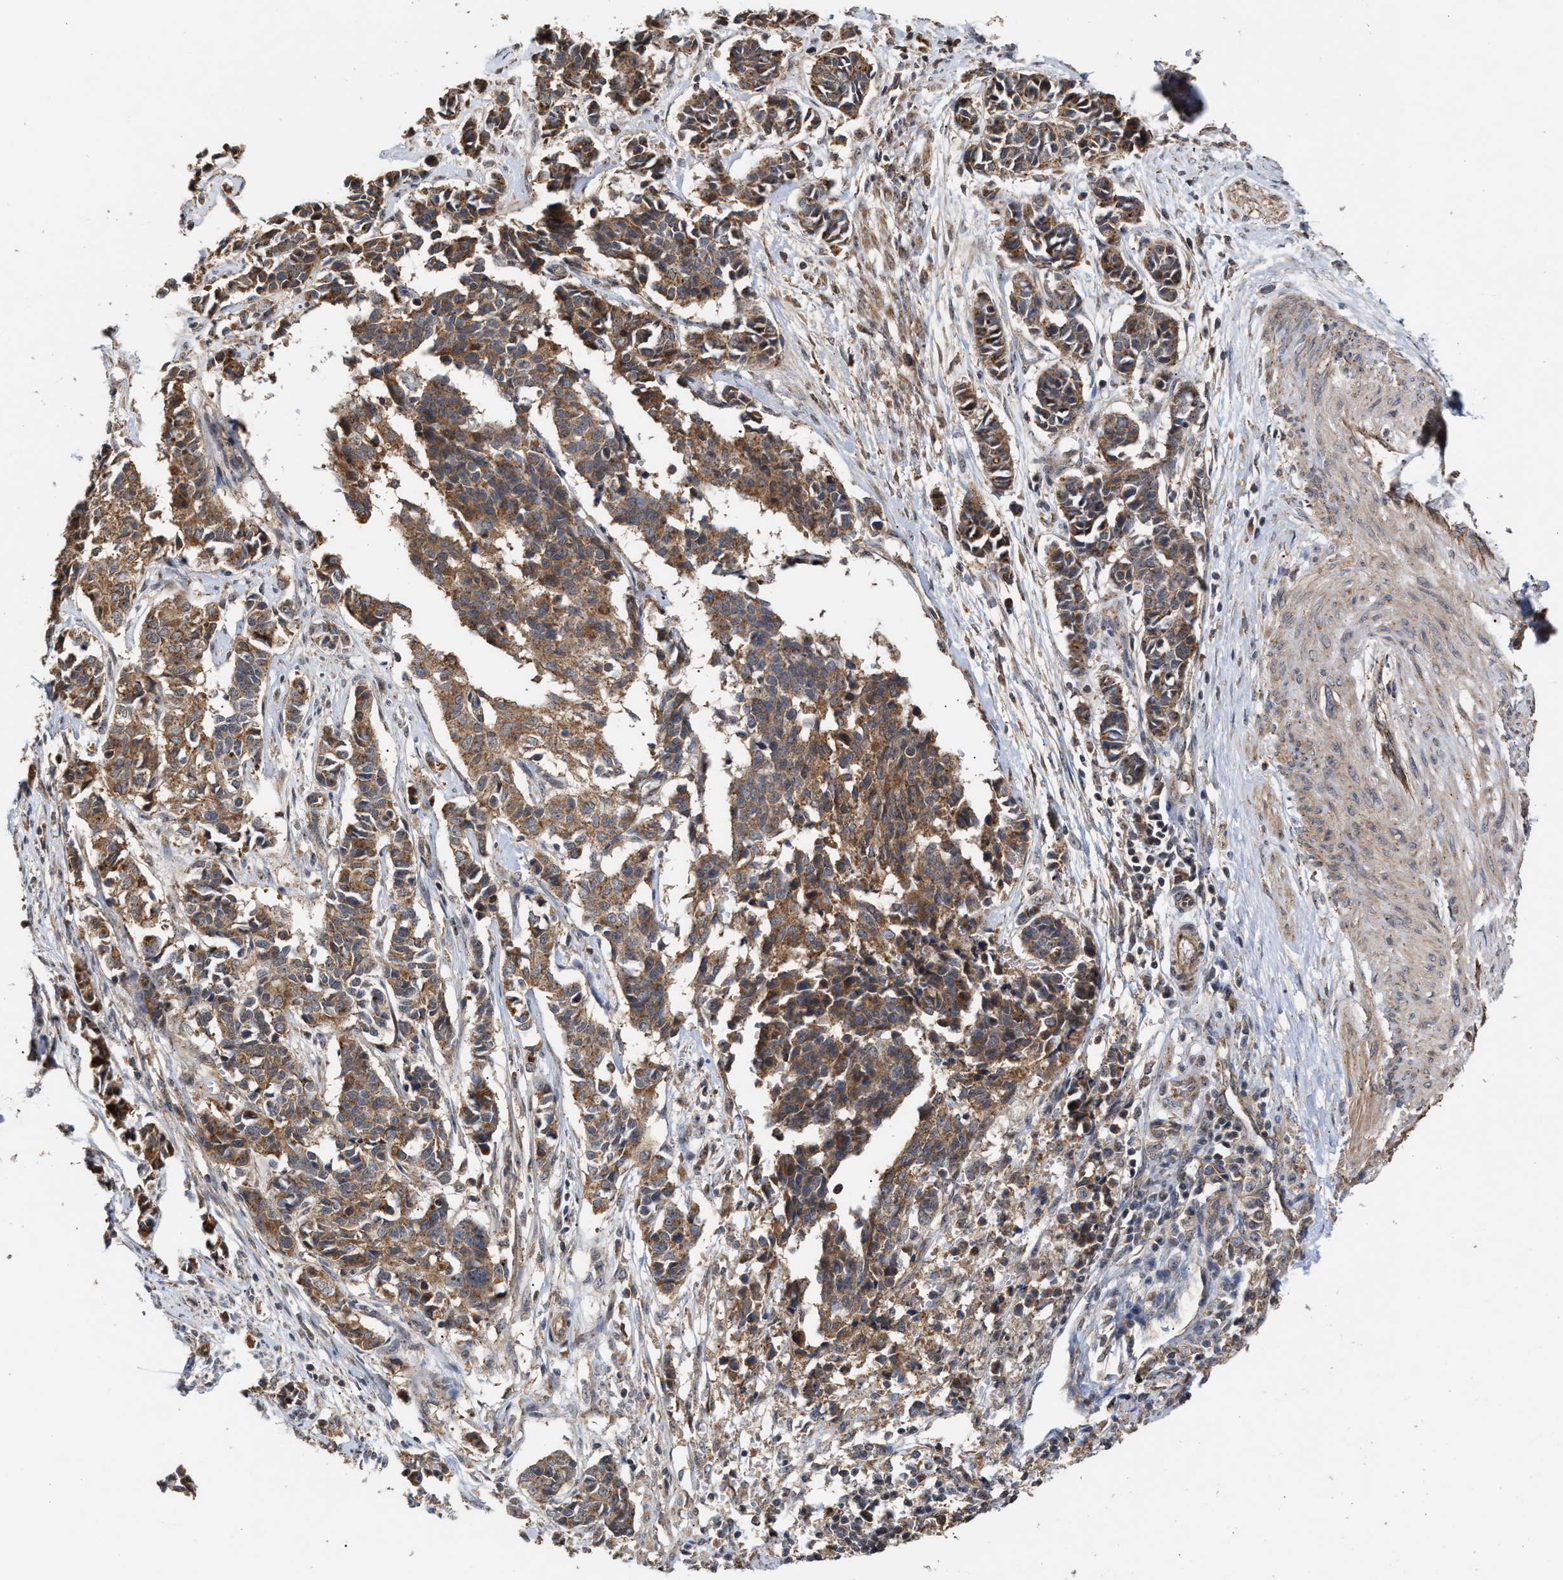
{"staining": {"intensity": "moderate", "quantity": ">75%", "location": "cytoplasmic/membranous"}, "tissue": "cervical cancer", "cell_type": "Tumor cells", "image_type": "cancer", "snomed": [{"axis": "morphology", "description": "Normal tissue, NOS"}, {"axis": "morphology", "description": "Squamous cell carcinoma, NOS"}, {"axis": "topography", "description": "Cervix"}], "caption": "About >75% of tumor cells in squamous cell carcinoma (cervical) exhibit moderate cytoplasmic/membranous protein expression as visualized by brown immunohistochemical staining.", "gene": "EXOSC2", "patient": {"sex": "female", "age": 35}}